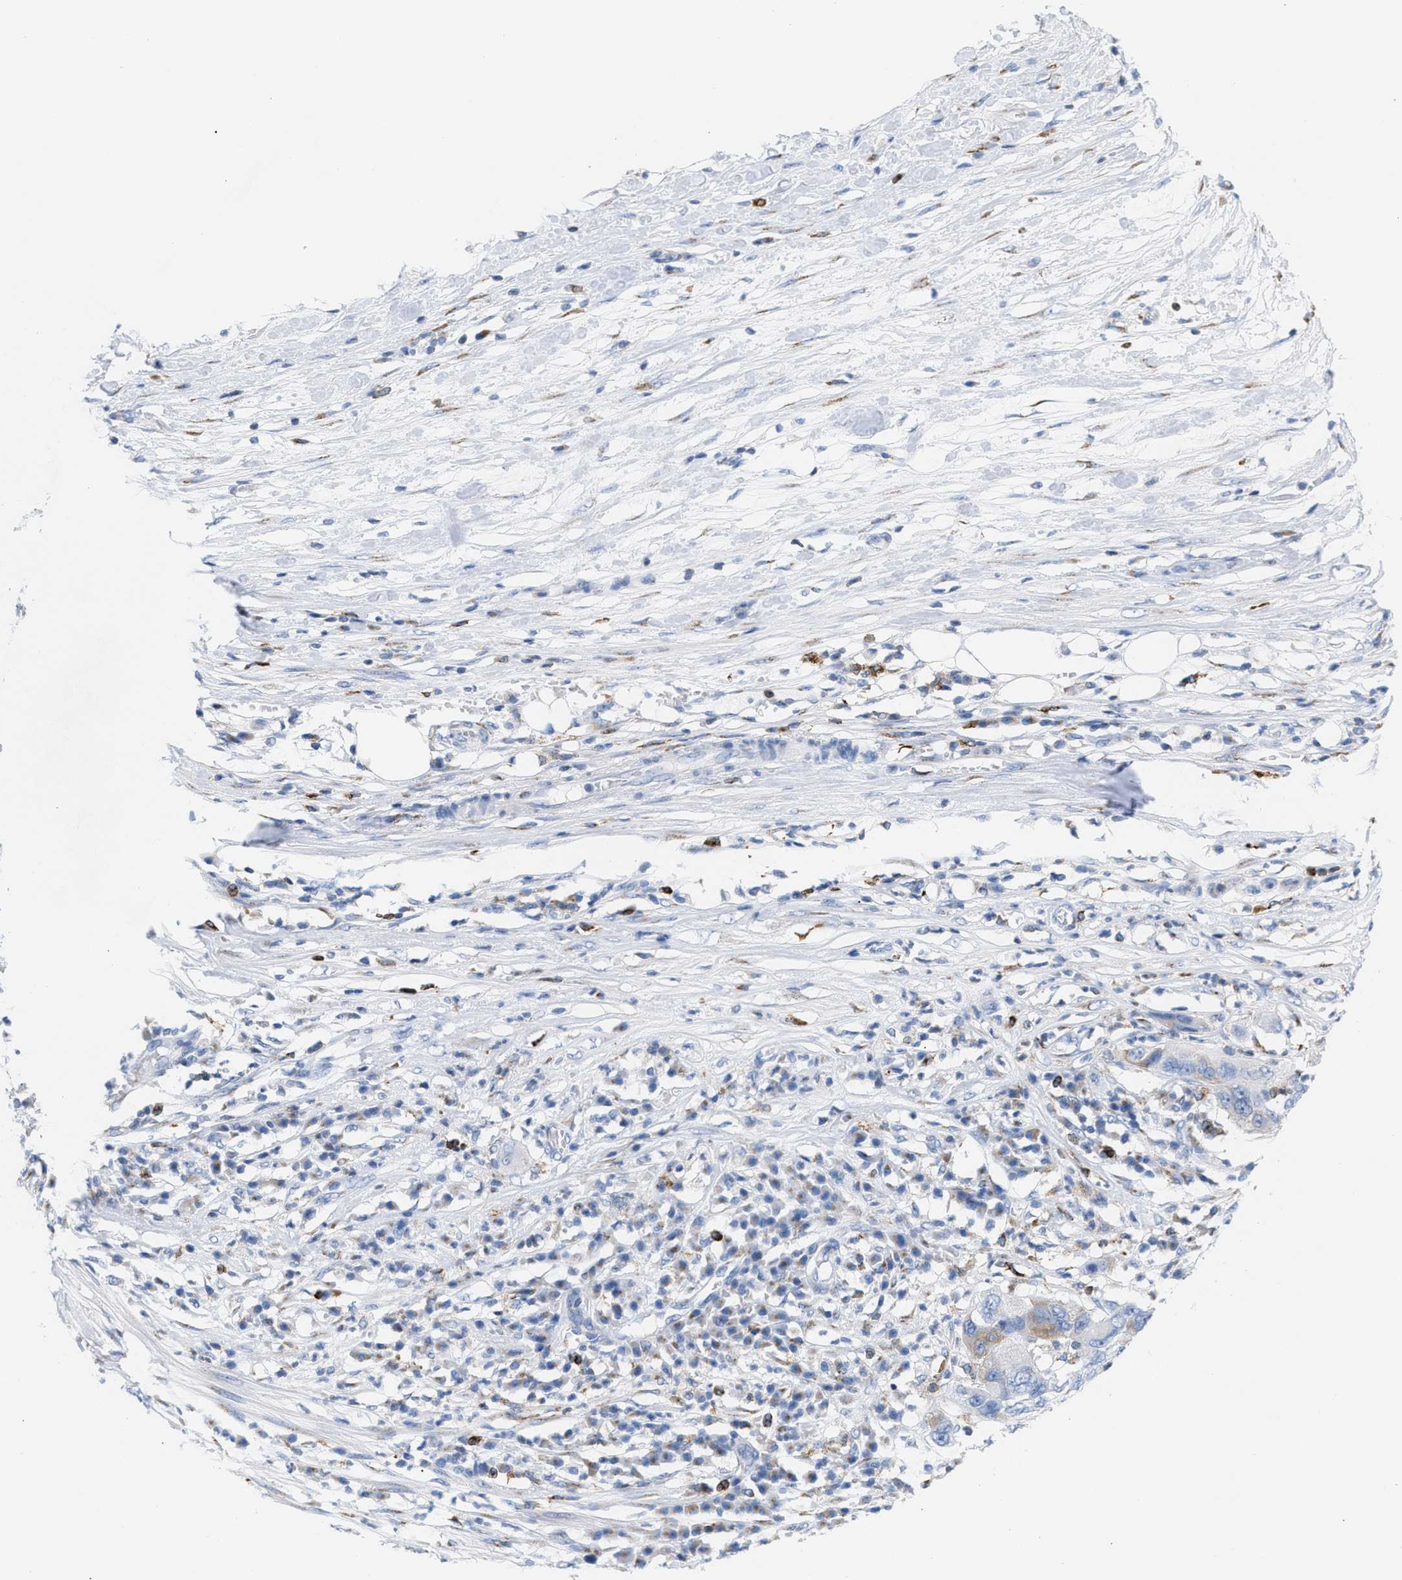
{"staining": {"intensity": "weak", "quantity": "<25%", "location": "cytoplasmic/membranous"}, "tissue": "pancreatic cancer", "cell_type": "Tumor cells", "image_type": "cancer", "snomed": [{"axis": "morphology", "description": "Adenocarcinoma, NOS"}, {"axis": "topography", "description": "Pancreas"}], "caption": "Tumor cells show no significant positivity in pancreatic adenocarcinoma.", "gene": "TACC3", "patient": {"sex": "female", "age": 78}}